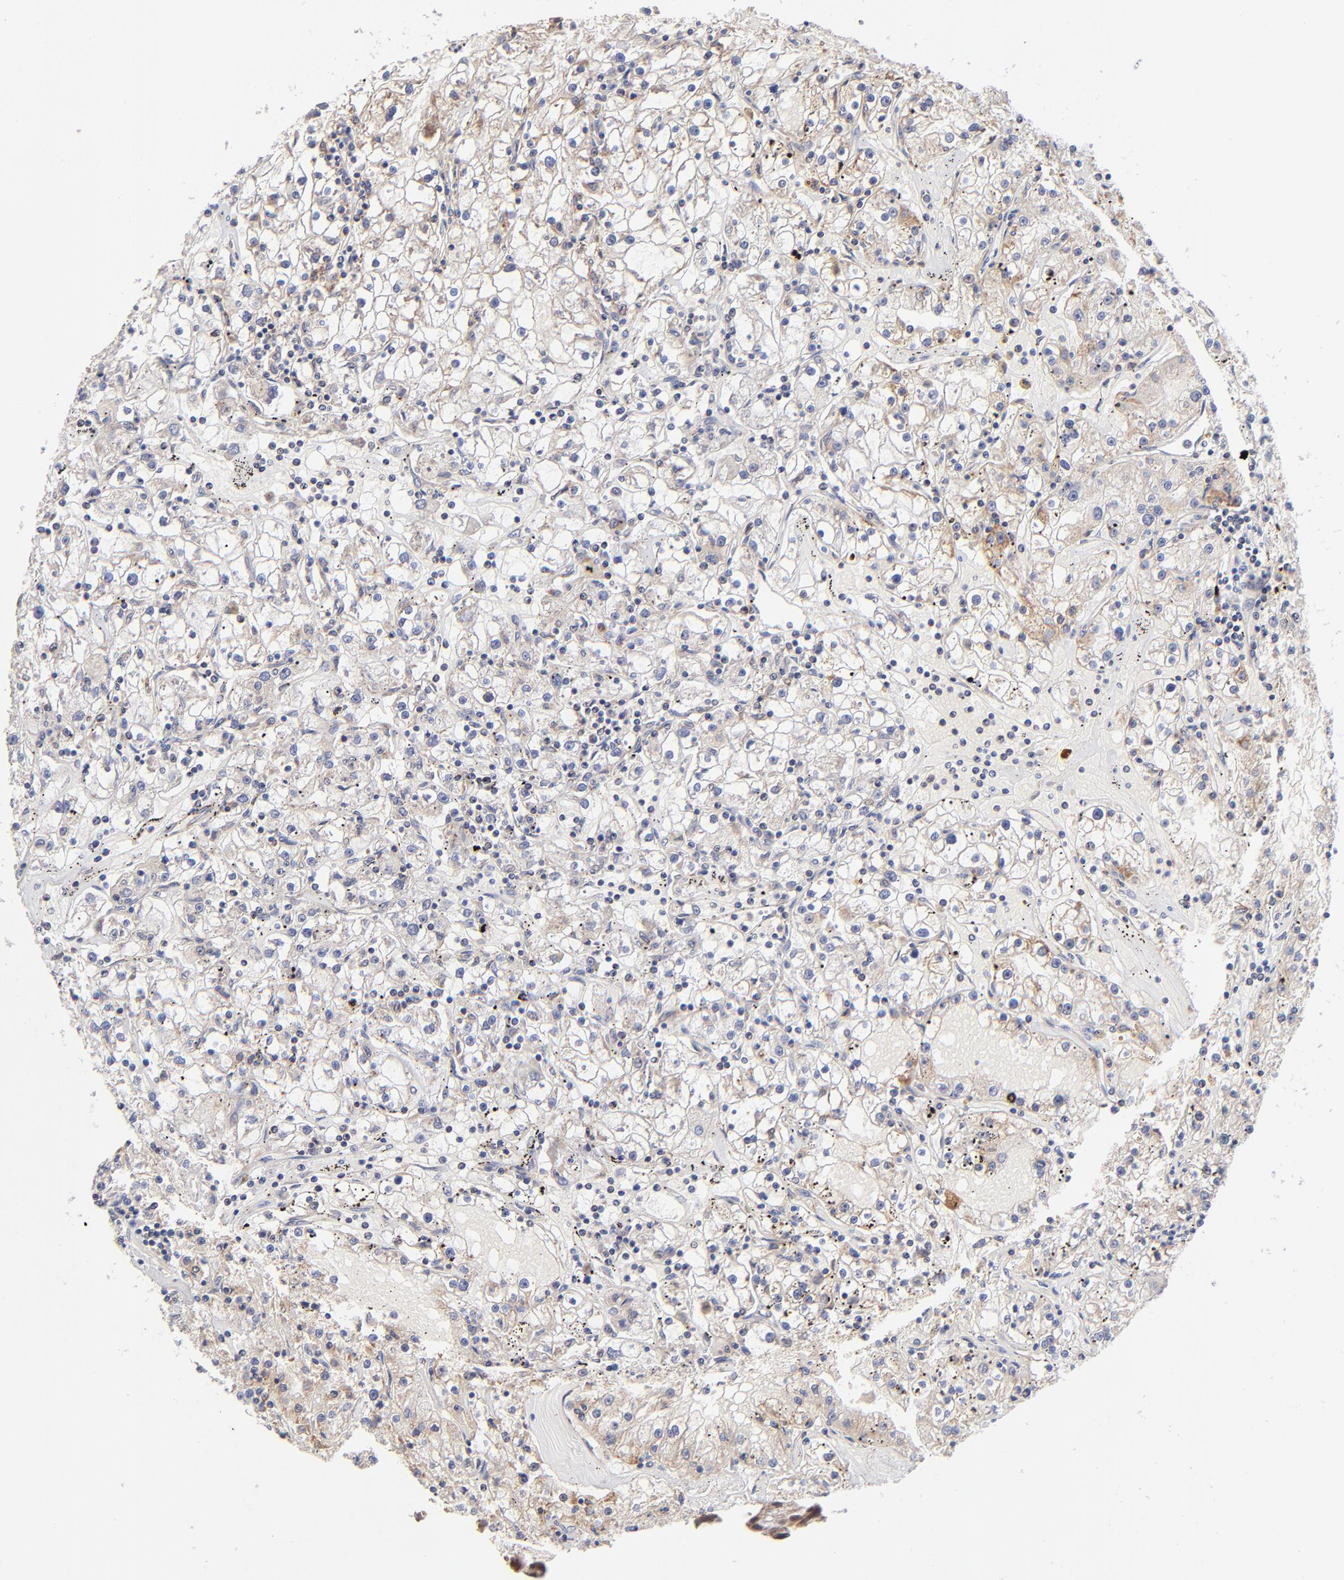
{"staining": {"intensity": "weak", "quantity": "25%-75%", "location": "cytoplasmic/membranous"}, "tissue": "renal cancer", "cell_type": "Tumor cells", "image_type": "cancer", "snomed": [{"axis": "morphology", "description": "Adenocarcinoma, NOS"}, {"axis": "topography", "description": "Kidney"}], "caption": "Protein staining demonstrates weak cytoplasmic/membranous staining in approximately 25%-75% of tumor cells in renal cancer (adenocarcinoma). The staining was performed using DAB, with brown indicating positive protein expression. Nuclei are stained blue with hematoxylin.", "gene": "FBXL12", "patient": {"sex": "male", "age": 56}}